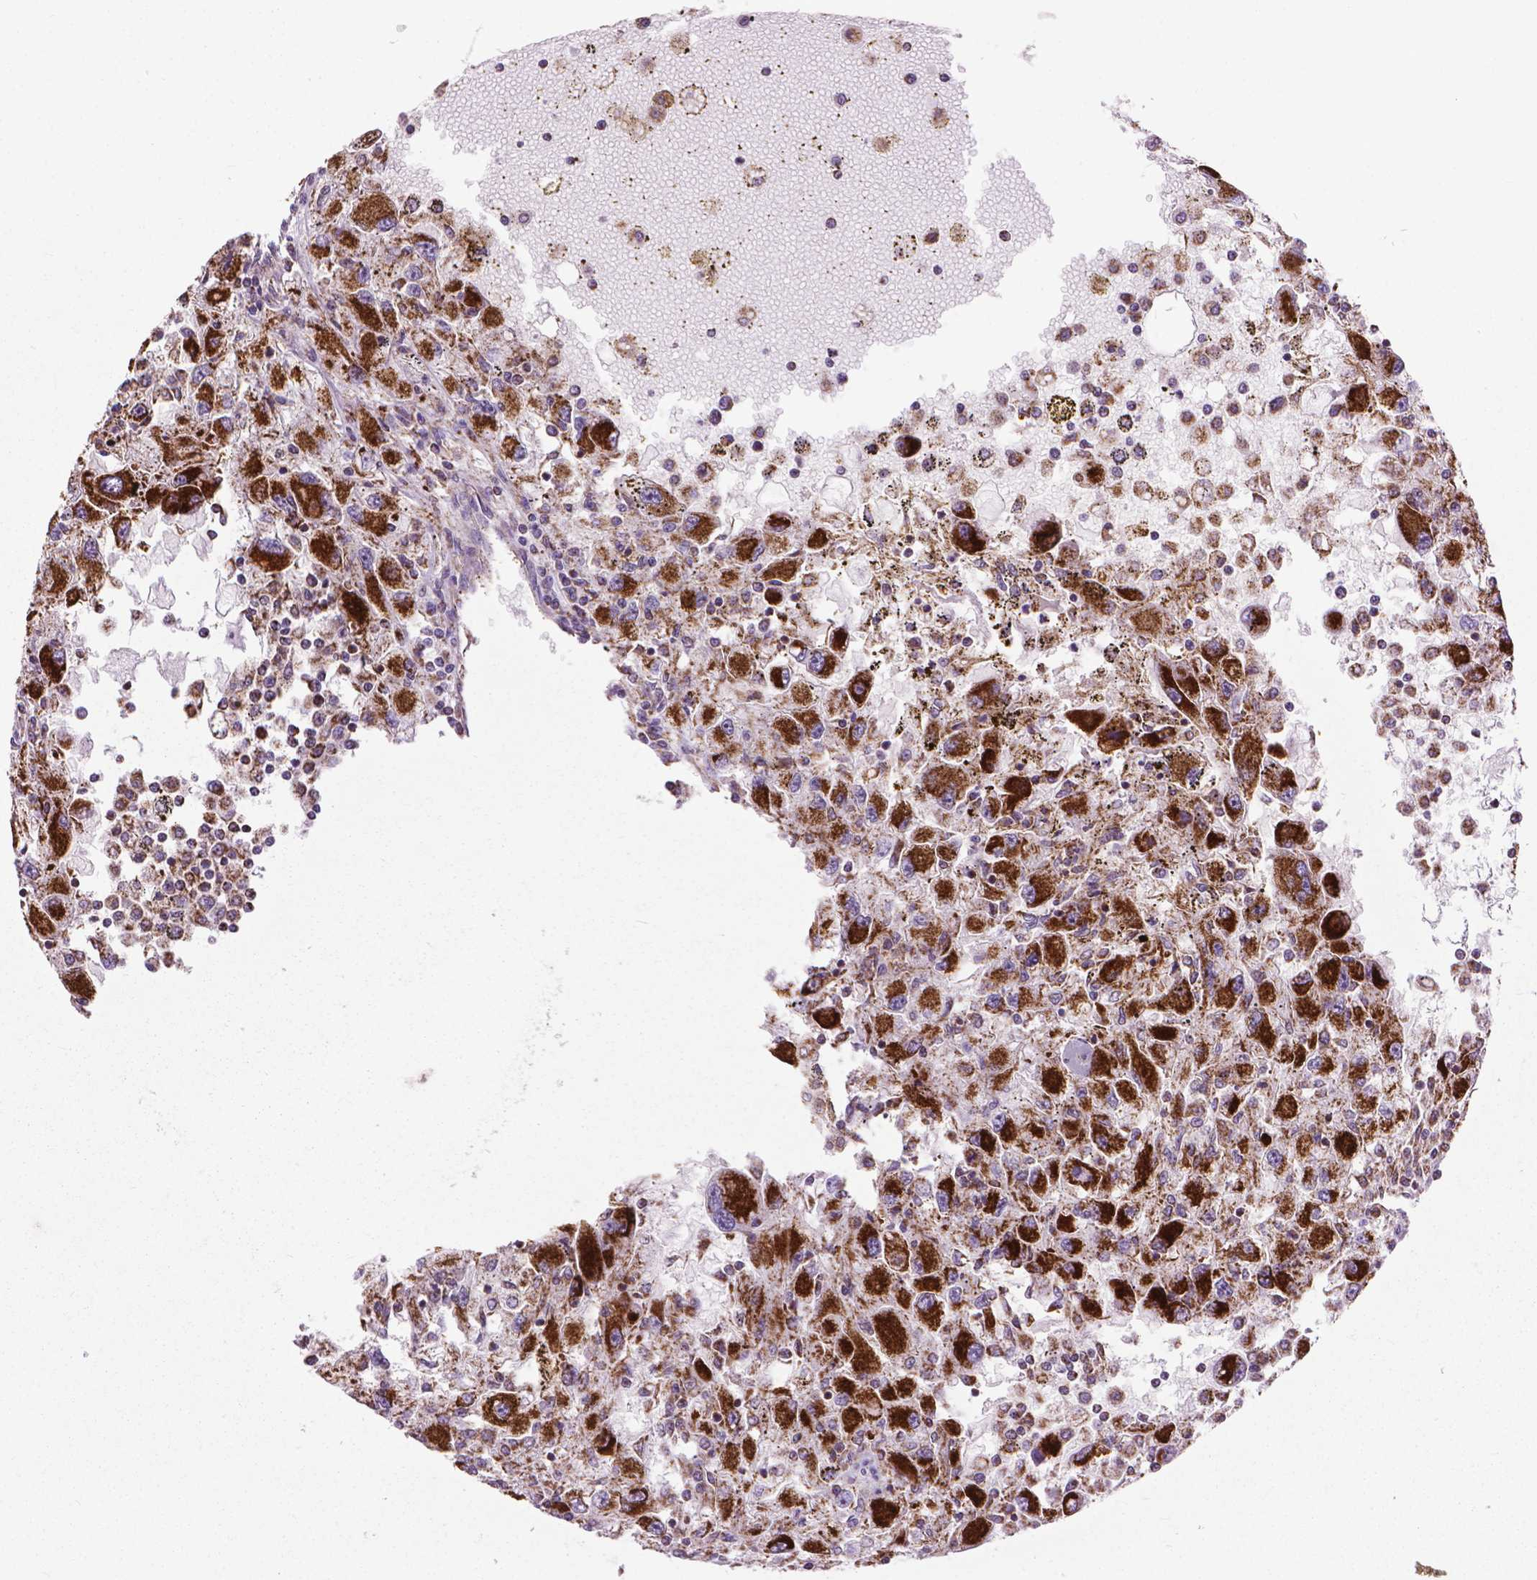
{"staining": {"intensity": "strong", "quantity": ">75%", "location": "cytoplasmic/membranous"}, "tissue": "renal cancer", "cell_type": "Tumor cells", "image_type": "cancer", "snomed": [{"axis": "morphology", "description": "Adenocarcinoma, NOS"}, {"axis": "topography", "description": "Kidney"}], "caption": "High-magnification brightfield microscopy of renal cancer stained with DAB (brown) and counterstained with hematoxylin (blue). tumor cells exhibit strong cytoplasmic/membranous staining is present in approximately>75% of cells. The staining is performed using DAB (3,3'-diaminobenzidine) brown chromogen to label protein expression. The nuclei are counter-stained blue using hematoxylin.", "gene": "VDAC1", "patient": {"sex": "female", "age": 67}}